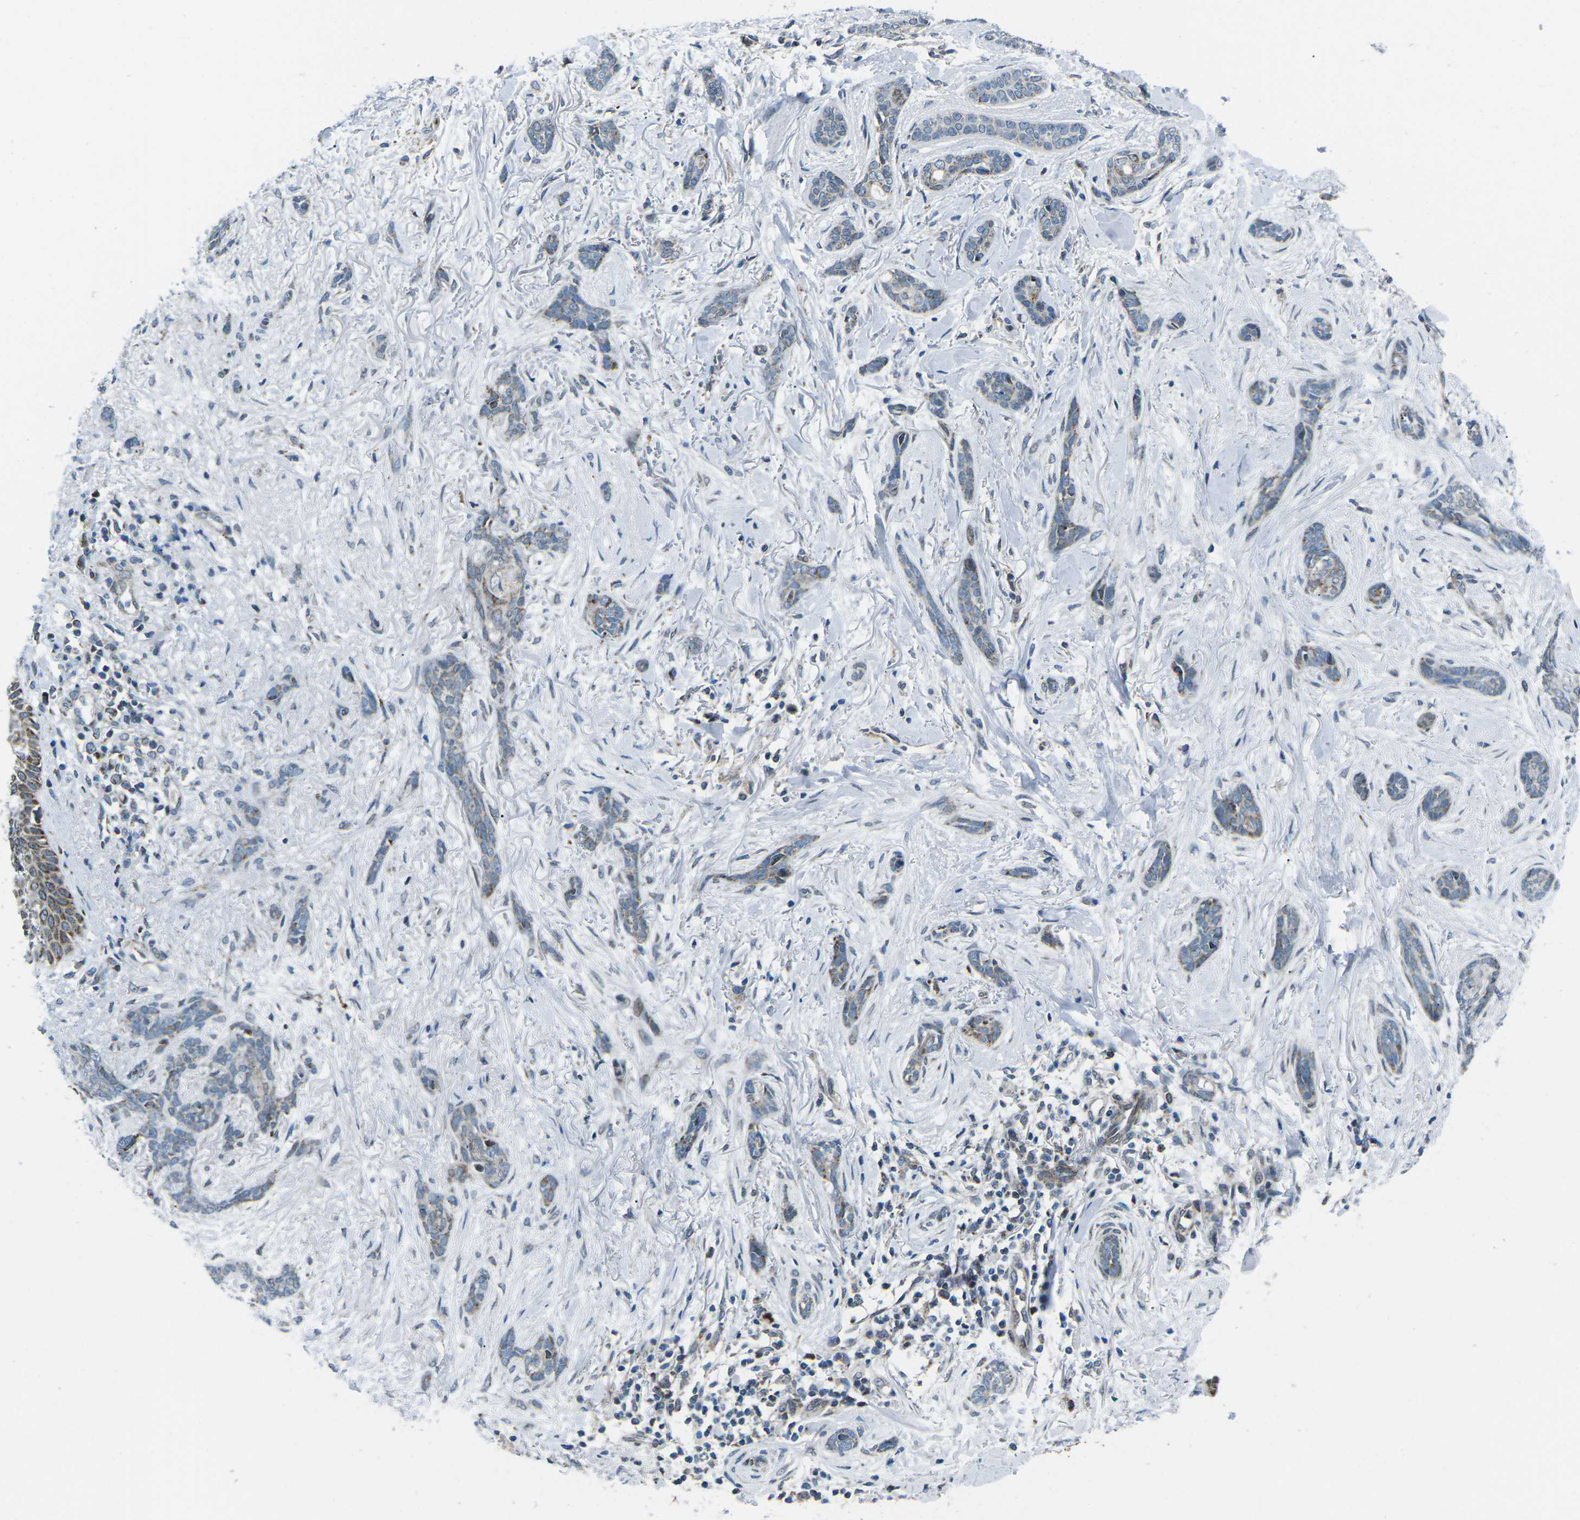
{"staining": {"intensity": "weak", "quantity": "<25%", "location": "cytoplasmic/membranous"}, "tissue": "skin cancer", "cell_type": "Tumor cells", "image_type": "cancer", "snomed": [{"axis": "morphology", "description": "Basal cell carcinoma"}, {"axis": "morphology", "description": "Adnexal tumor, benign"}, {"axis": "topography", "description": "Skin"}], "caption": "DAB (3,3'-diaminobenzidine) immunohistochemical staining of human benign adnexal tumor (skin) shows no significant expression in tumor cells.", "gene": "RFESD", "patient": {"sex": "female", "age": 42}}